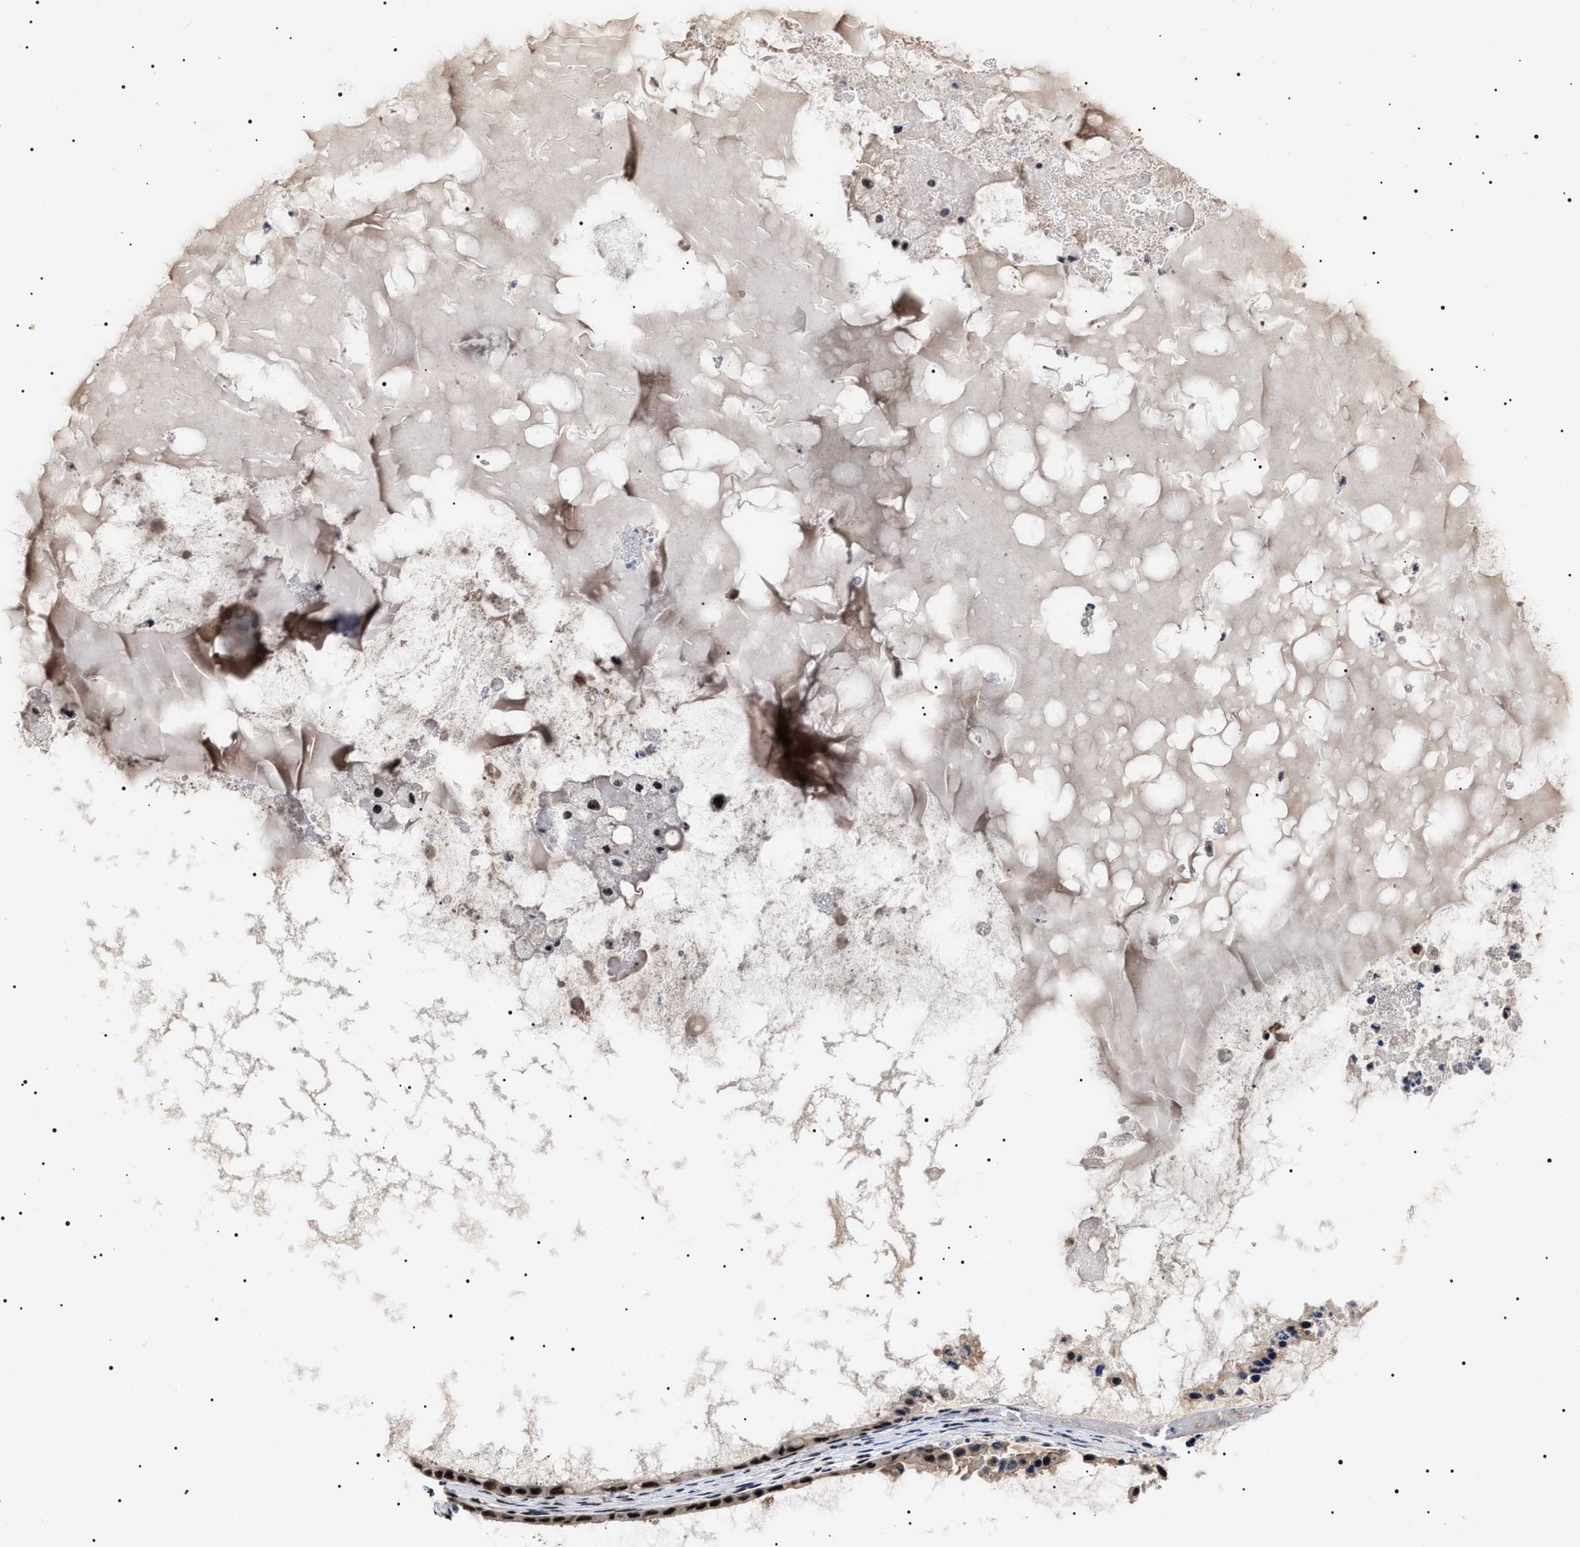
{"staining": {"intensity": "moderate", "quantity": ">75%", "location": "nuclear"}, "tissue": "ovarian cancer", "cell_type": "Tumor cells", "image_type": "cancer", "snomed": [{"axis": "morphology", "description": "Cystadenocarcinoma, mucinous, NOS"}, {"axis": "topography", "description": "Ovary"}], "caption": "Human ovarian mucinous cystadenocarcinoma stained for a protein (brown) reveals moderate nuclear positive staining in about >75% of tumor cells.", "gene": "CAAP1", "patient": {"sex": "female", "age": 80}}